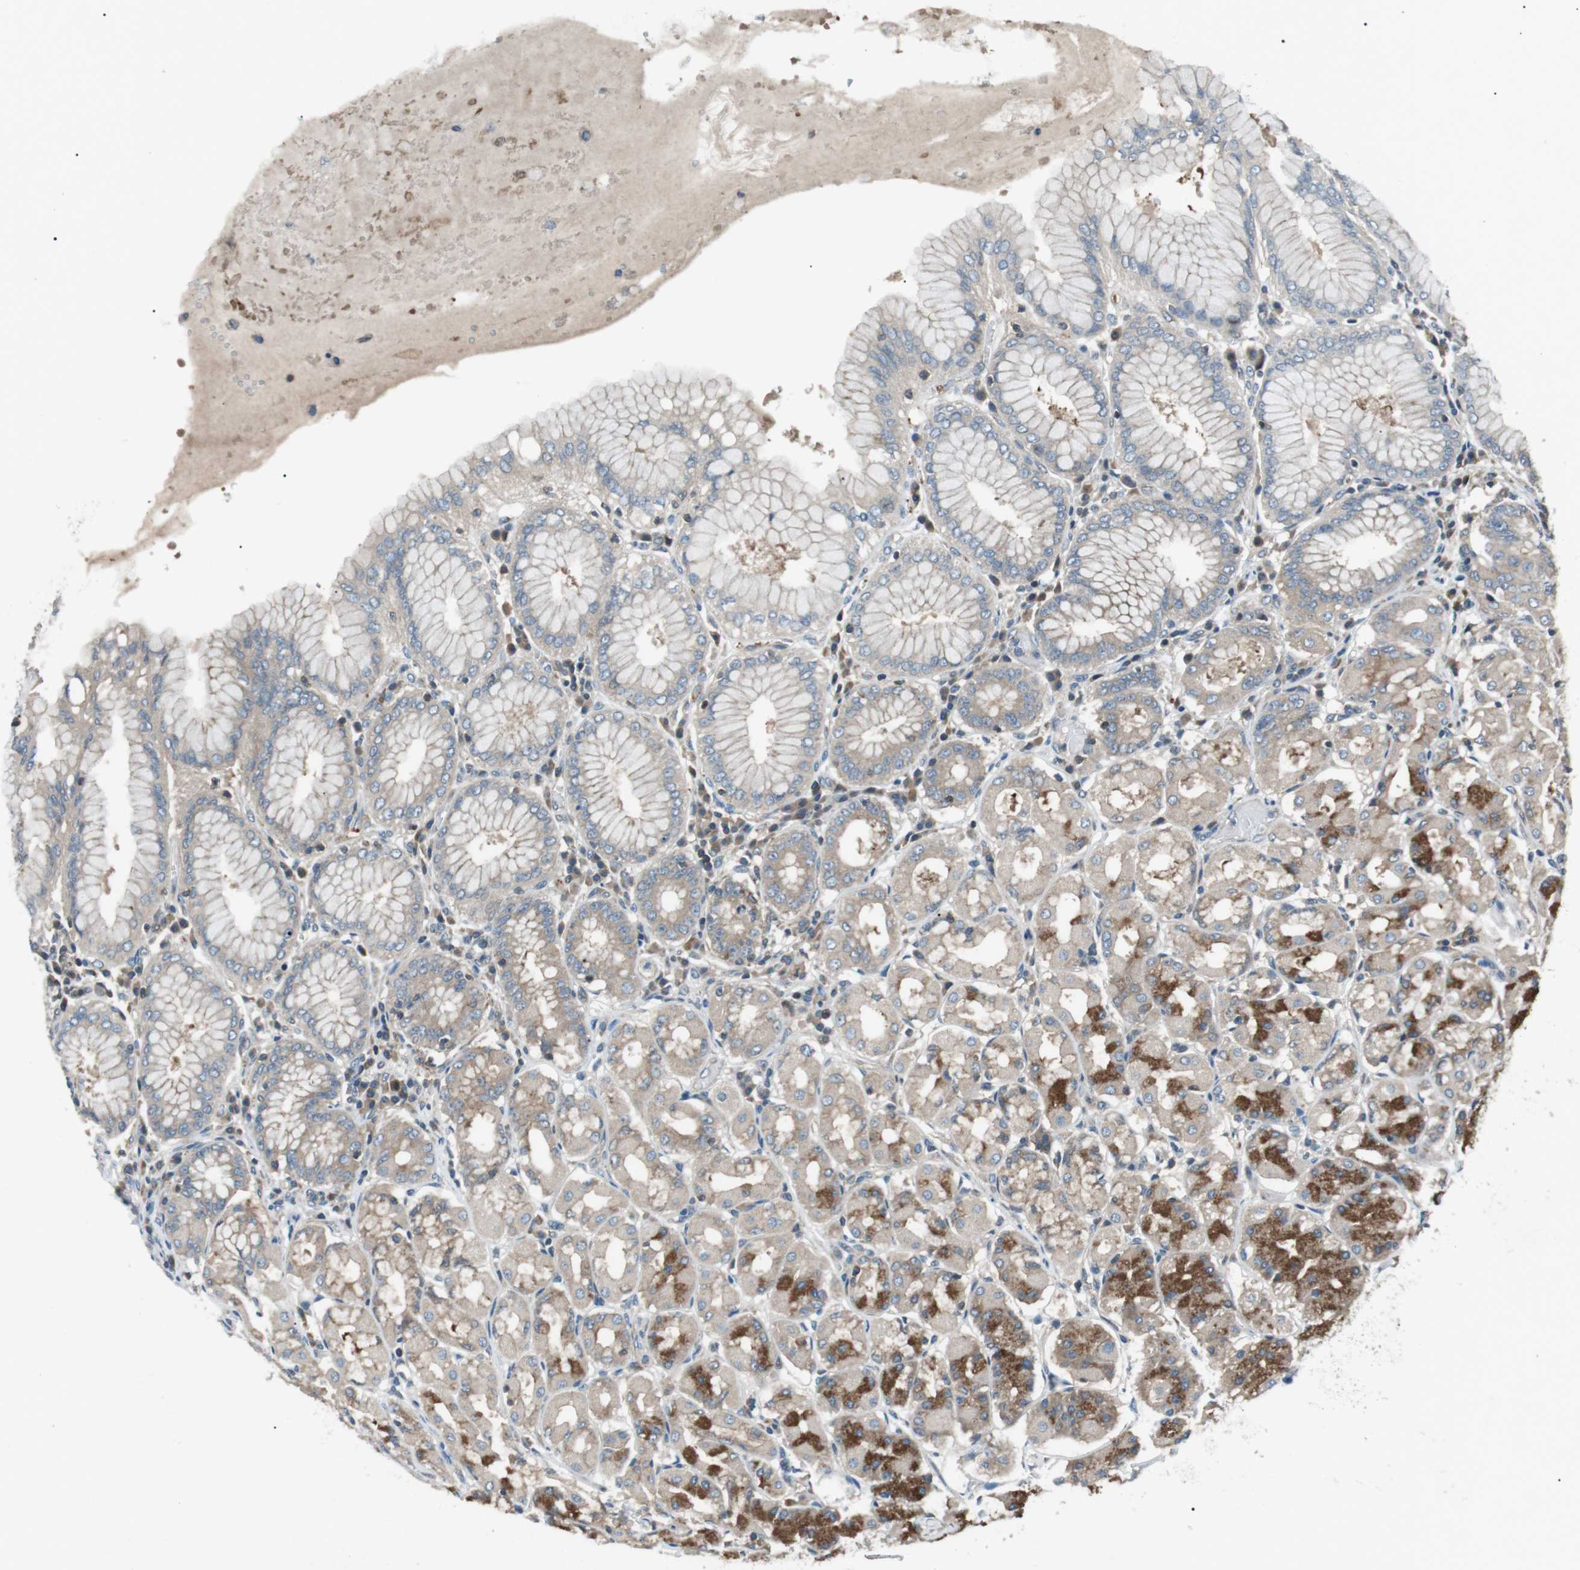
{"staining": {"intensity": "moderate", "quantity": "25%-75%", "location": "cytoplasmic/membranous"}, "tissue": "stomach", "cell_type": "Glandular cells", "image_type": "normal", "snomed": [{"axis": "morphology", "description": "Normal tissue, NOS"}, {"axis": "topography", "description": "Stomach"}, {"axis": "topography", "description": "Stomach, lower"}], "caption": "A brown stain shows moderate cytoplasmic/membranous expression of a protein in glandular cells of unremarkable human stomach.", "gene": "GPR161", "patient": {"sex": "female", "age": 56}}